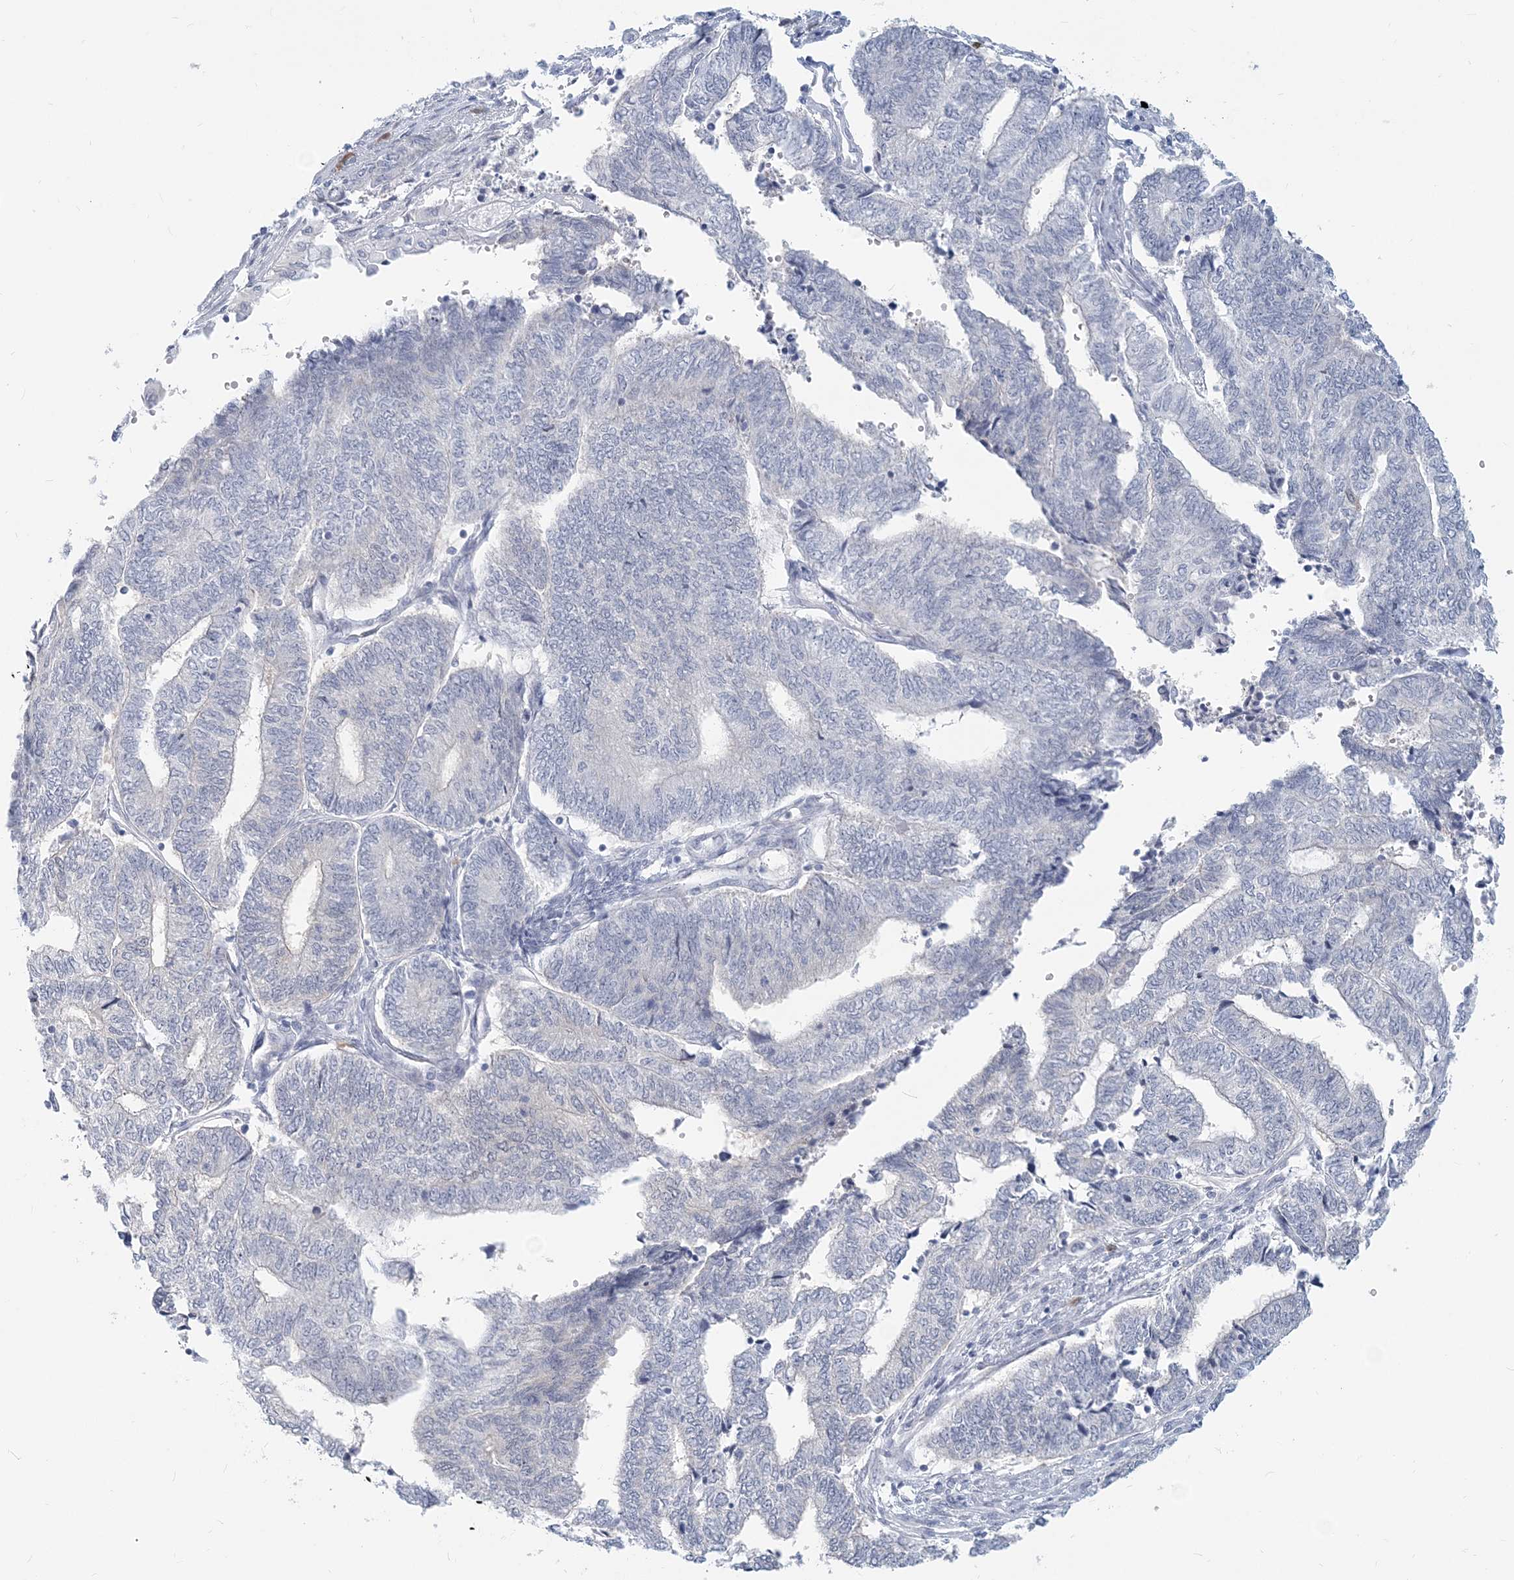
{"staining": {"intensity": "negative", "quantity": "none", "location": "none"}, "tissue": "endometrial cancer", "cell_type": "Tumor cells", "image_type": "cancer", "snomed": [{"axis": "morphology", "description": "Adenocarcinoma, NOS"}, {"axis": "topography", "description": "Uterus"}, {"axis": "topography", "description": "Endometrium"}], "caption": "High power microscopy histopathology image of an immunohistochemistry image of endometrial cancer, revealing no significant expression in tumor cells.", "gene": "GMPPA", "patient": {"sex": "female", "age": 70}}